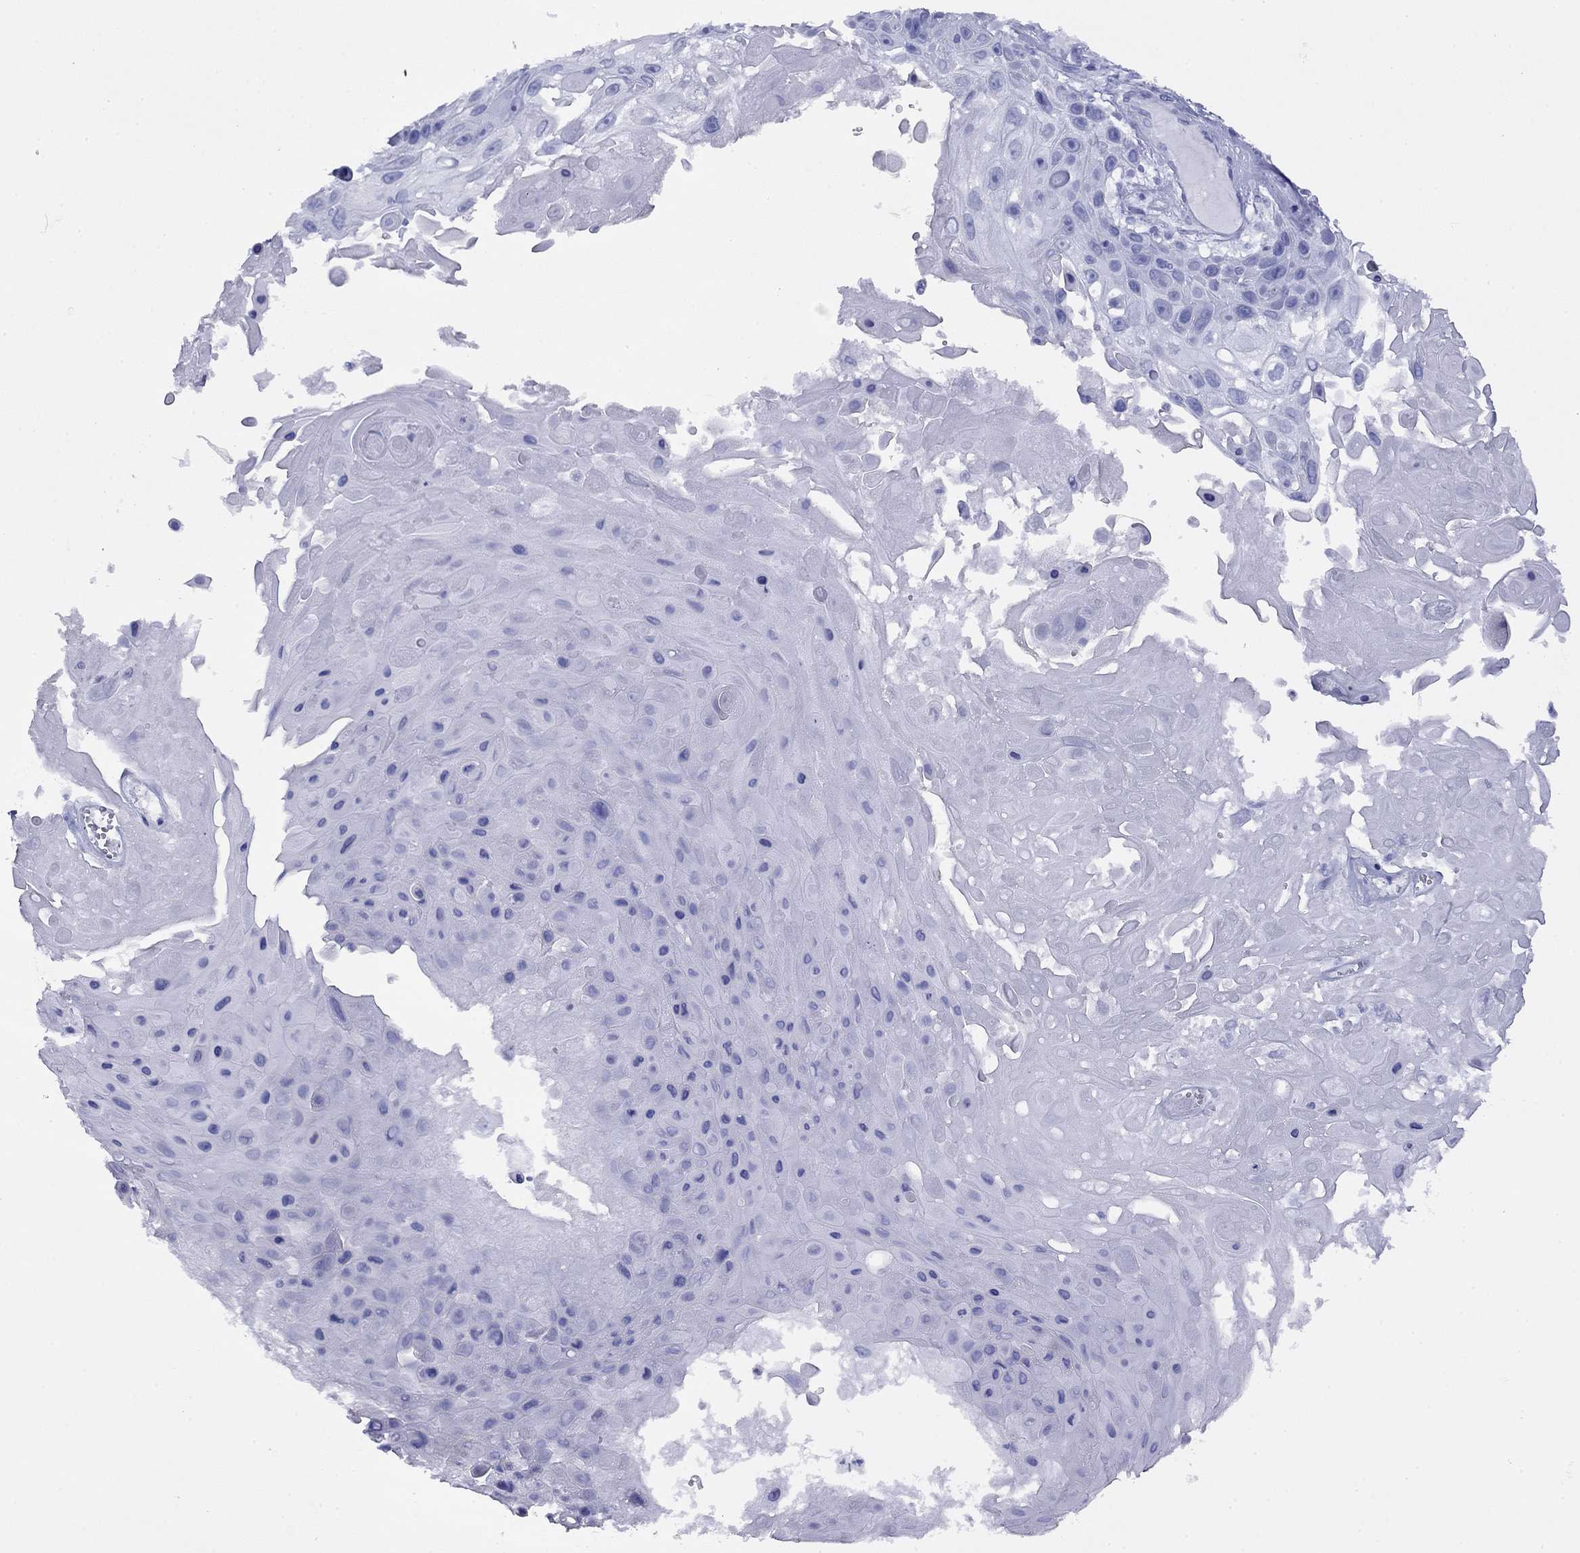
{"staining": {"intensity": "negative", "quantity": "none", "location": "none"}, "tissue": "skin cancer", "cell_type": "Tumor cells", "image_type": "cancer", "snomed": [{"axis": "morphology", "description": "Squamous cell carcinoma, NOS"}, {"axis": "topography", "description": "Skin"}], "caption": "A micrograph of skin cancer (squamous cell carcinoma) stained for a protein shows no brown staining in tumor cells.", "gene": "APOA2", "patient": {"sex": "male", "age": 82}}